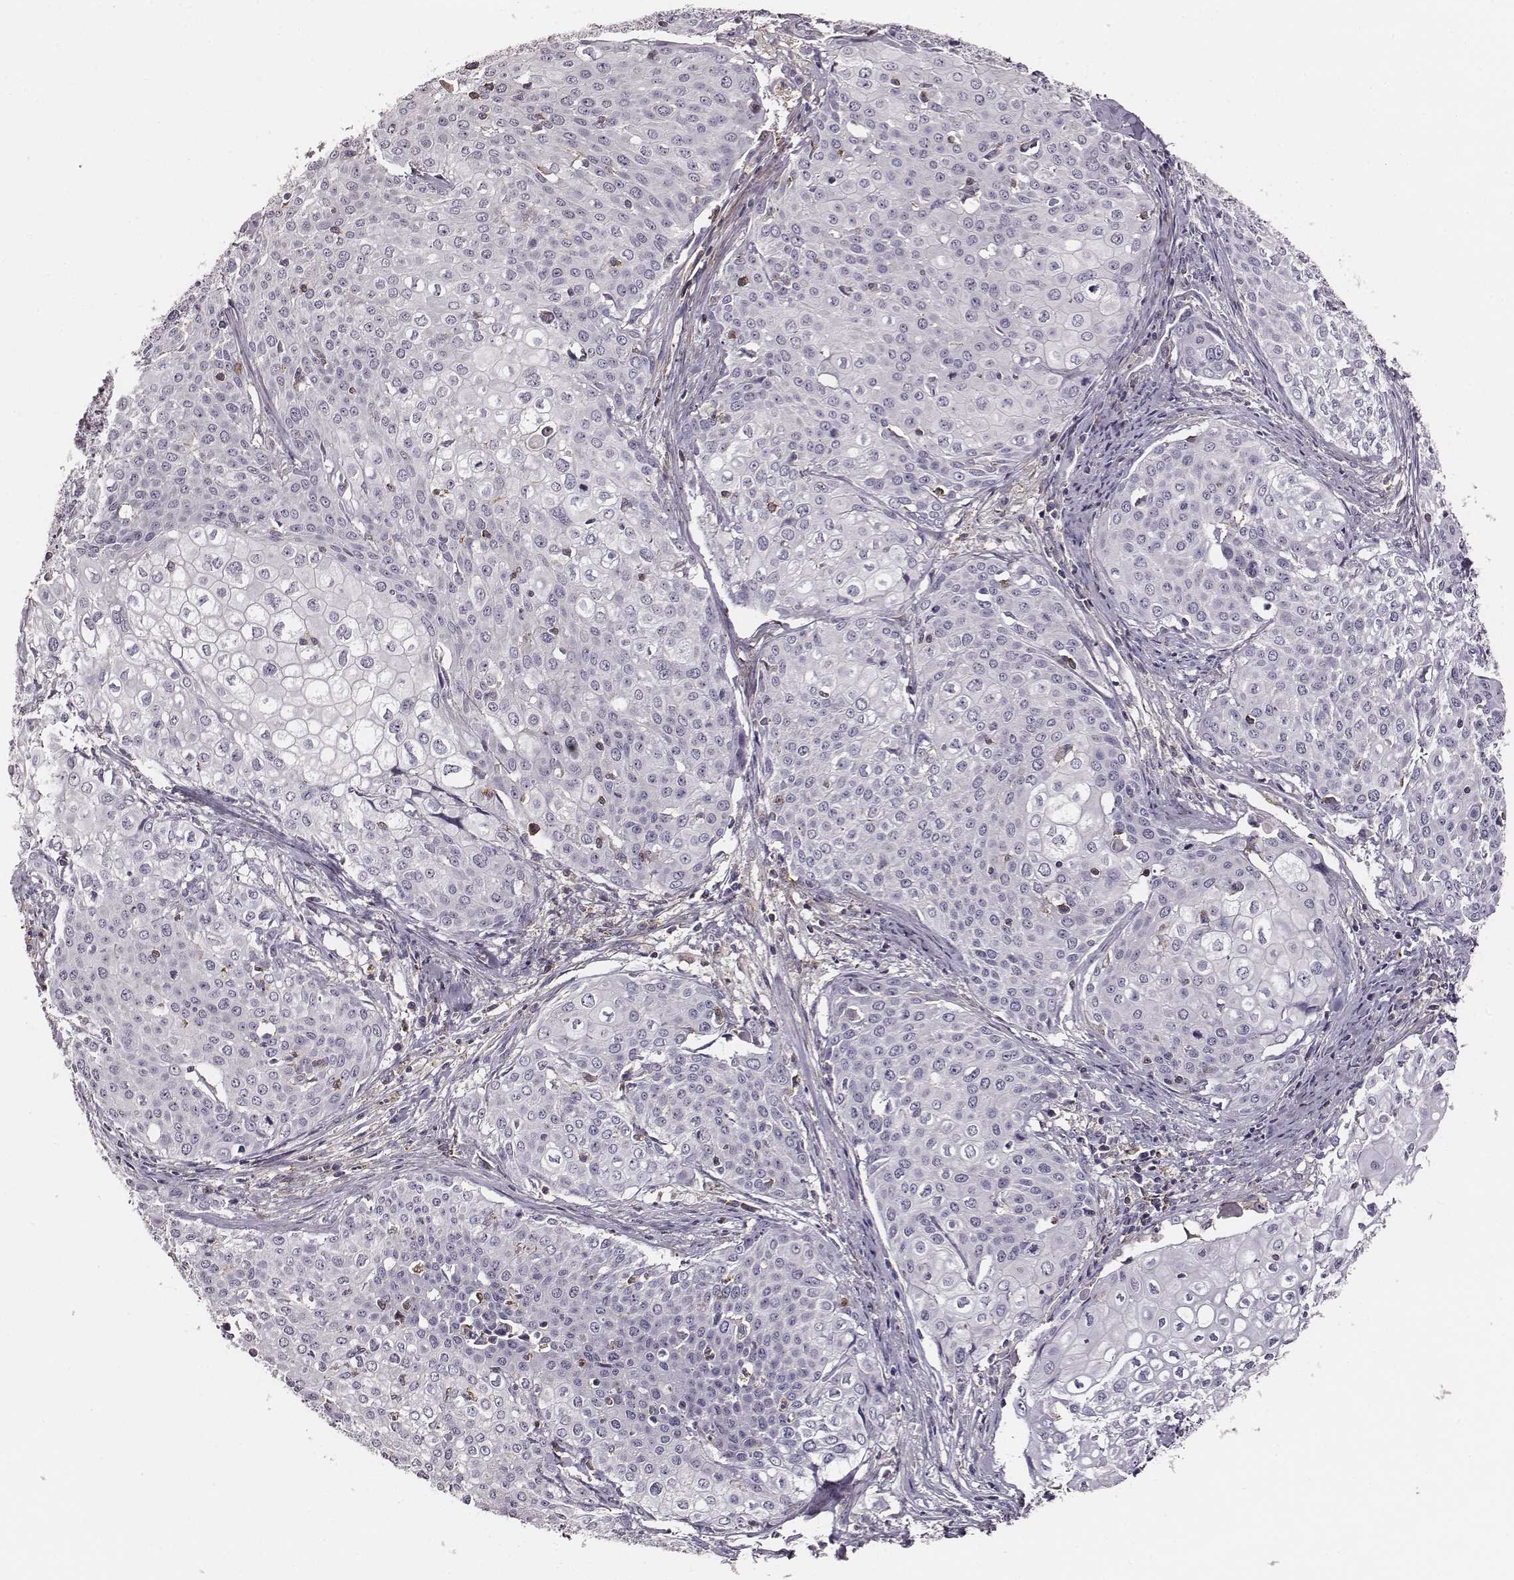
{"staining": {"intensity": "negative", "quantity": "none", "location": "none"}, "tissue": "cervical cancer", "cell_type": "Tumor cells", "image_type": "cancer", "snomed": [{"axis": "morphology", "description": "Squamous cell carcinoma, NOS"}, {"axis": "topography", "description": "Cervix"}], "caption": "This image is of cervical squamous cell carcinoma stained with IHC to label a protein in brown with the nuclei are counter-stained blue. There is no expression in tumor cells.", "gene": "ZYX", "patient": {"sex": "female", "age": 39}}